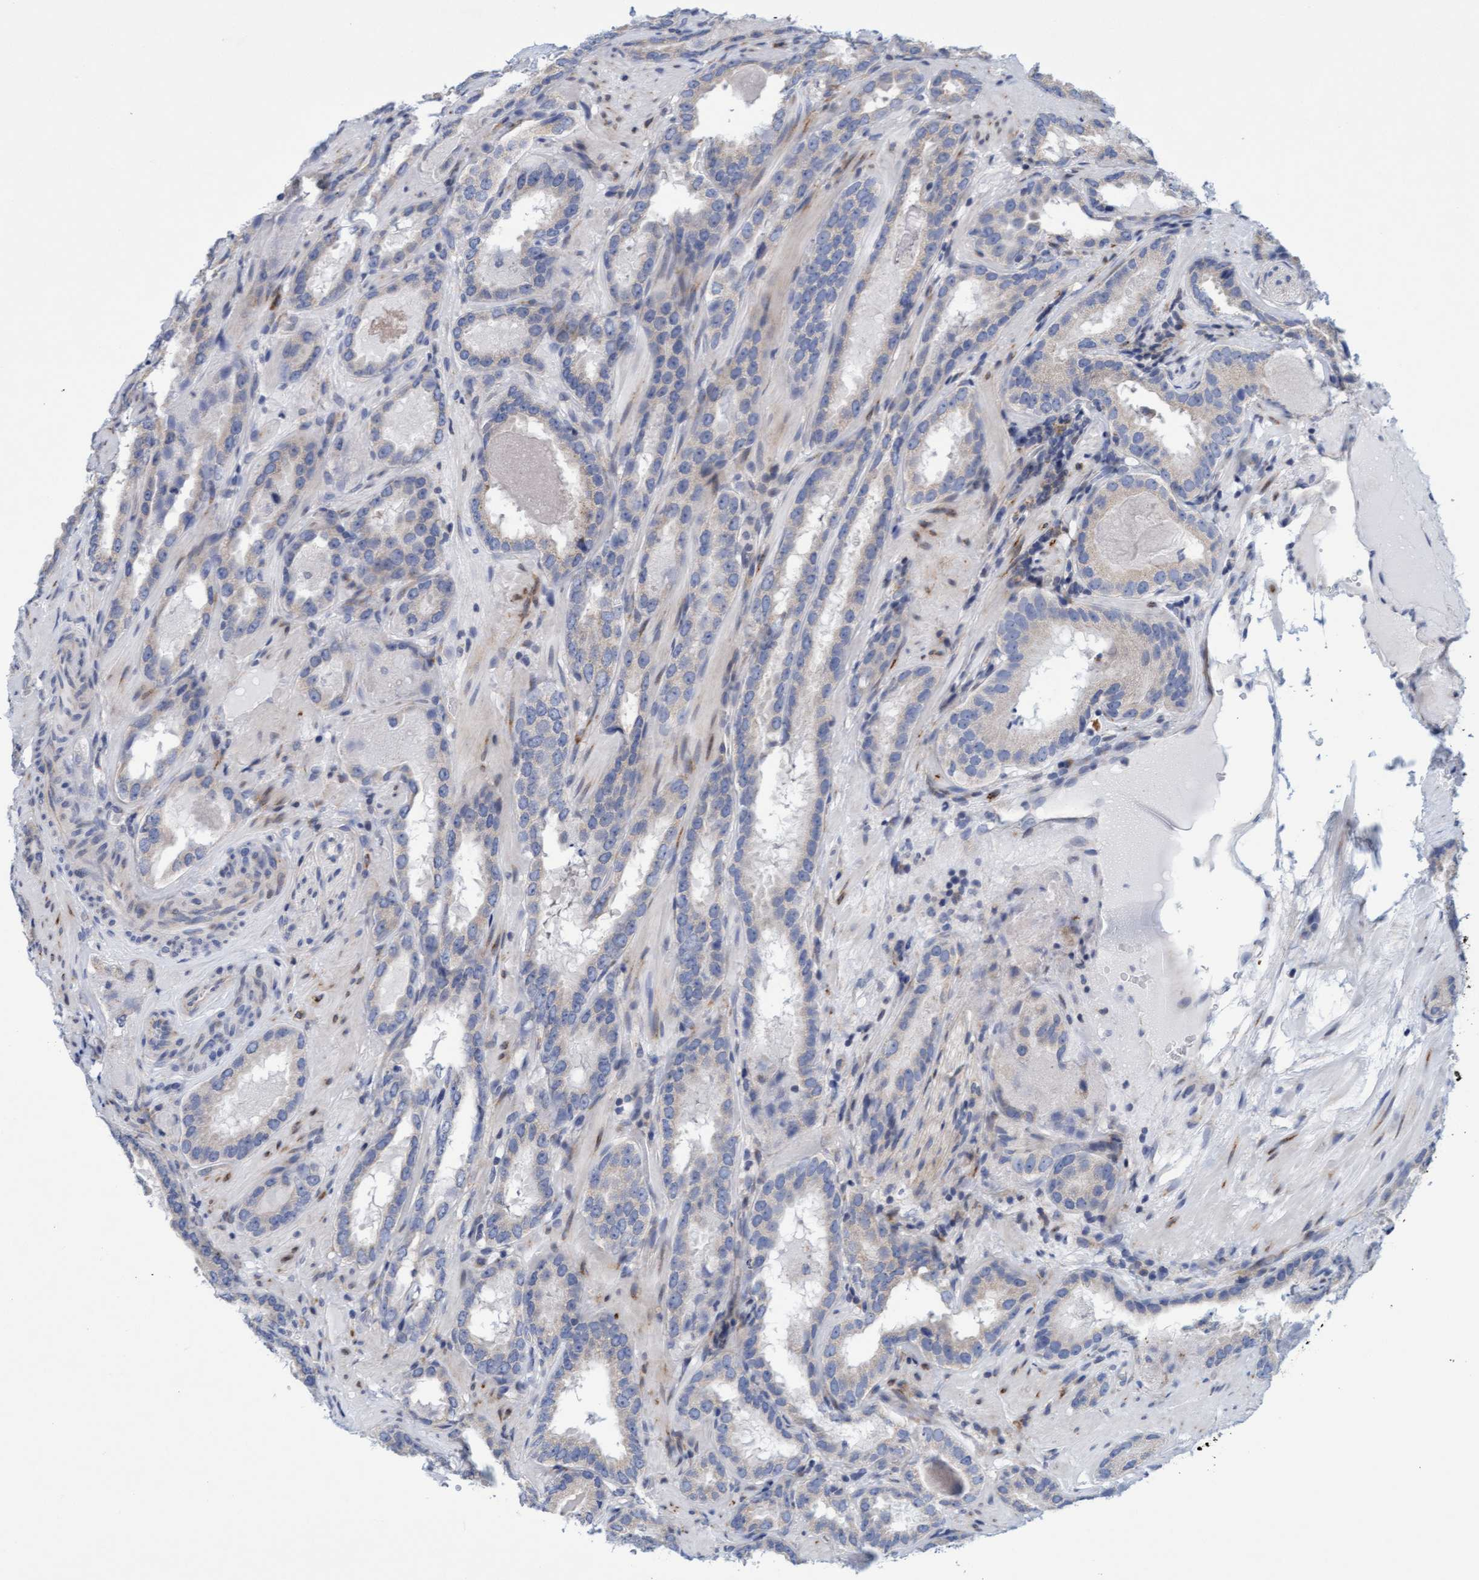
{"staining": {"intensity": "negative", "quantity": "none", "location": "none"}, "tissue": "prostate cancer", "cell_type": "Tumor cells", "image_type": "cancer", "snomed": [{"axis": "morphology", "description": "Adenocarcinoma, Low grade"}, {"axis": "topography", "description": "Prostate"}], "caption": "A histopathology image of prostate low-grade adenocarcinoma stained for a protein shows no brown staining in tumor cells.", "gene": "SLC28A3", "patient": {"sex": "male", "age": 51}}